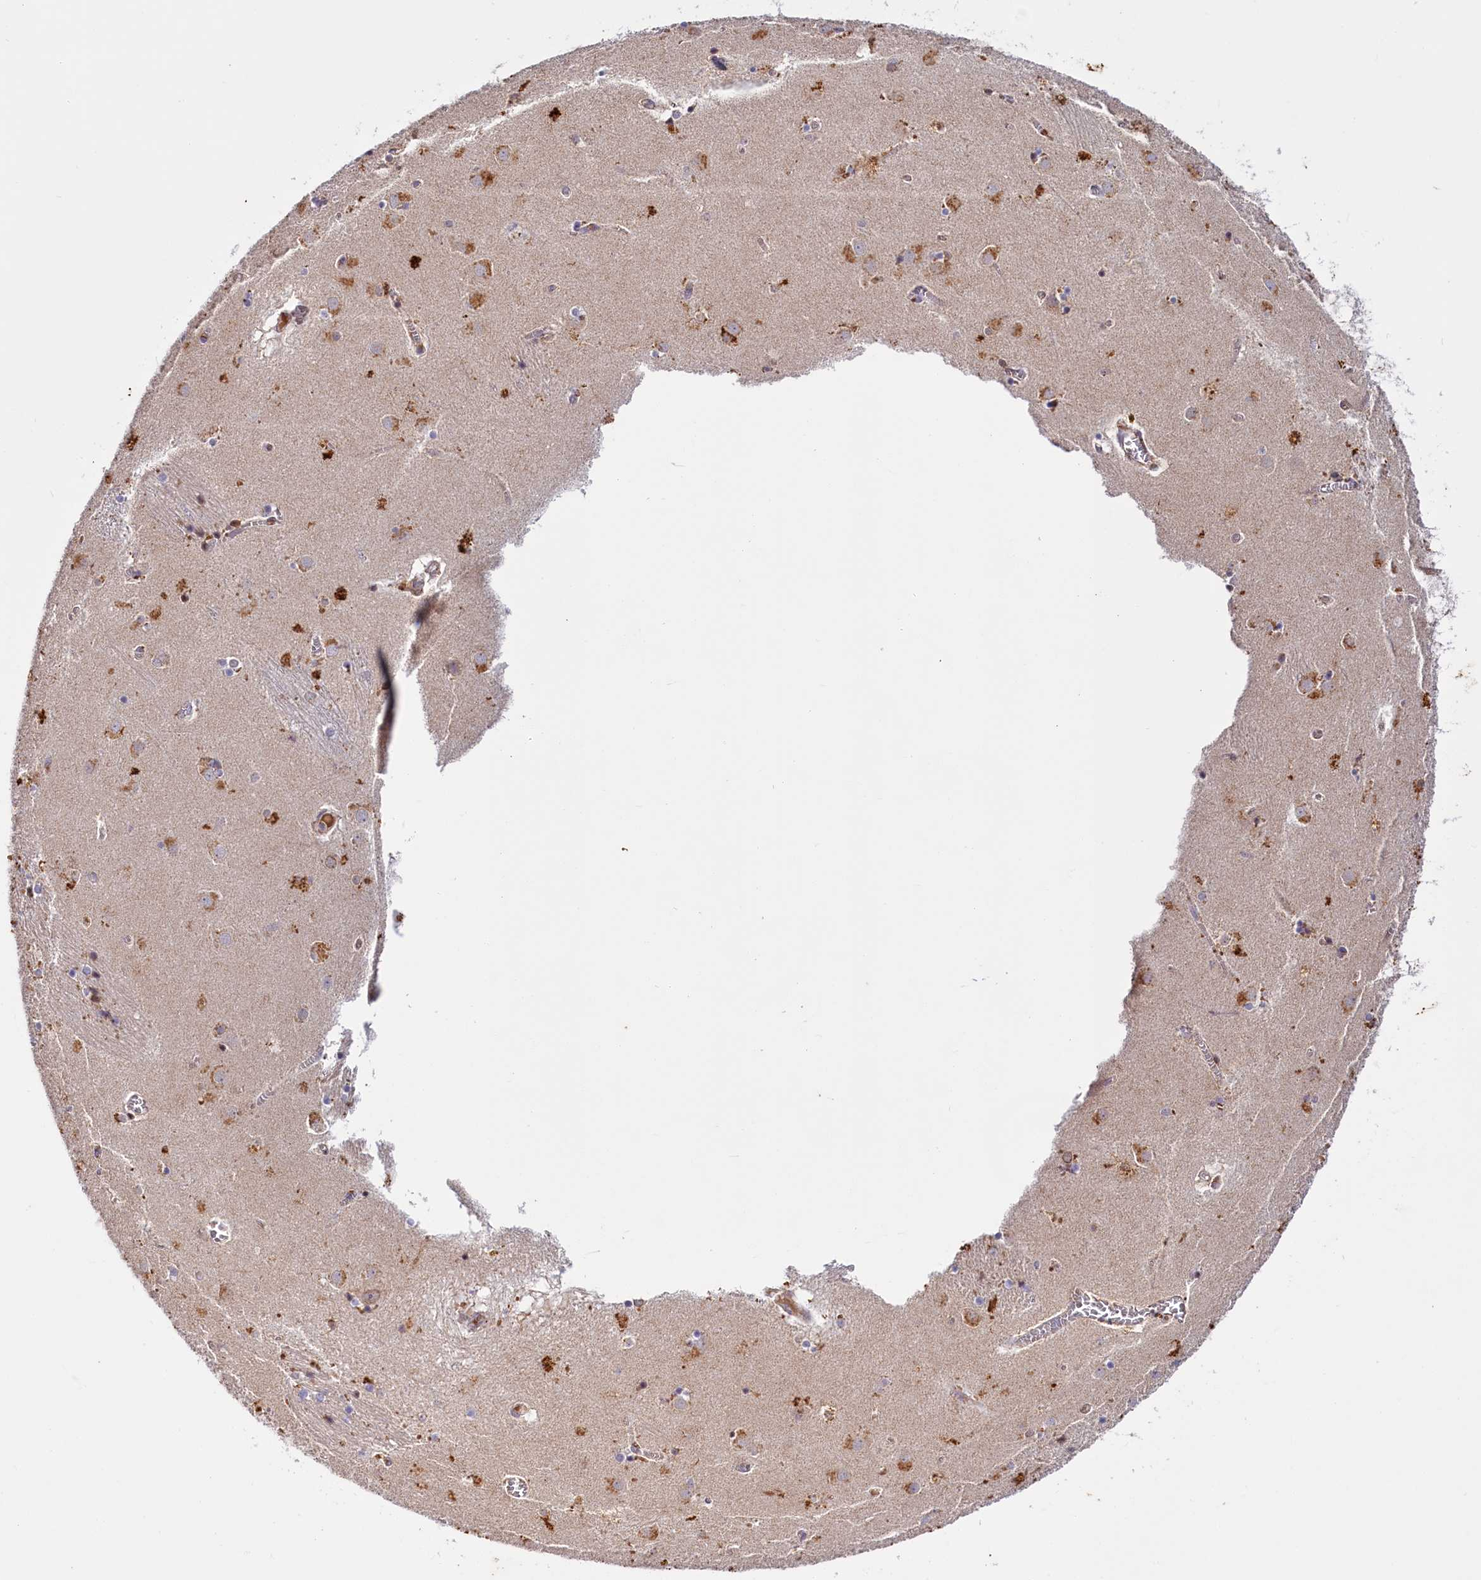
{"staining": {"intensity": "negative", "quantity": "none", "location": "none"}, "tissue": "caudate", "cell_type": "Glial cells", "image_type": "normal", "snomed": [{"axis": "morphology", "description": "Normal tissue, NOS"}, {"axis": "topography", "description": "Lateral ventricle wall"}], "caption": "This is a photomicrograph of immunohistochemistry (IHC) staining of unremarkable caudate, which shows no staining in glial cells.", "gene": "DYNC2H1", "patient": {"sex": "male", "age": 70}}